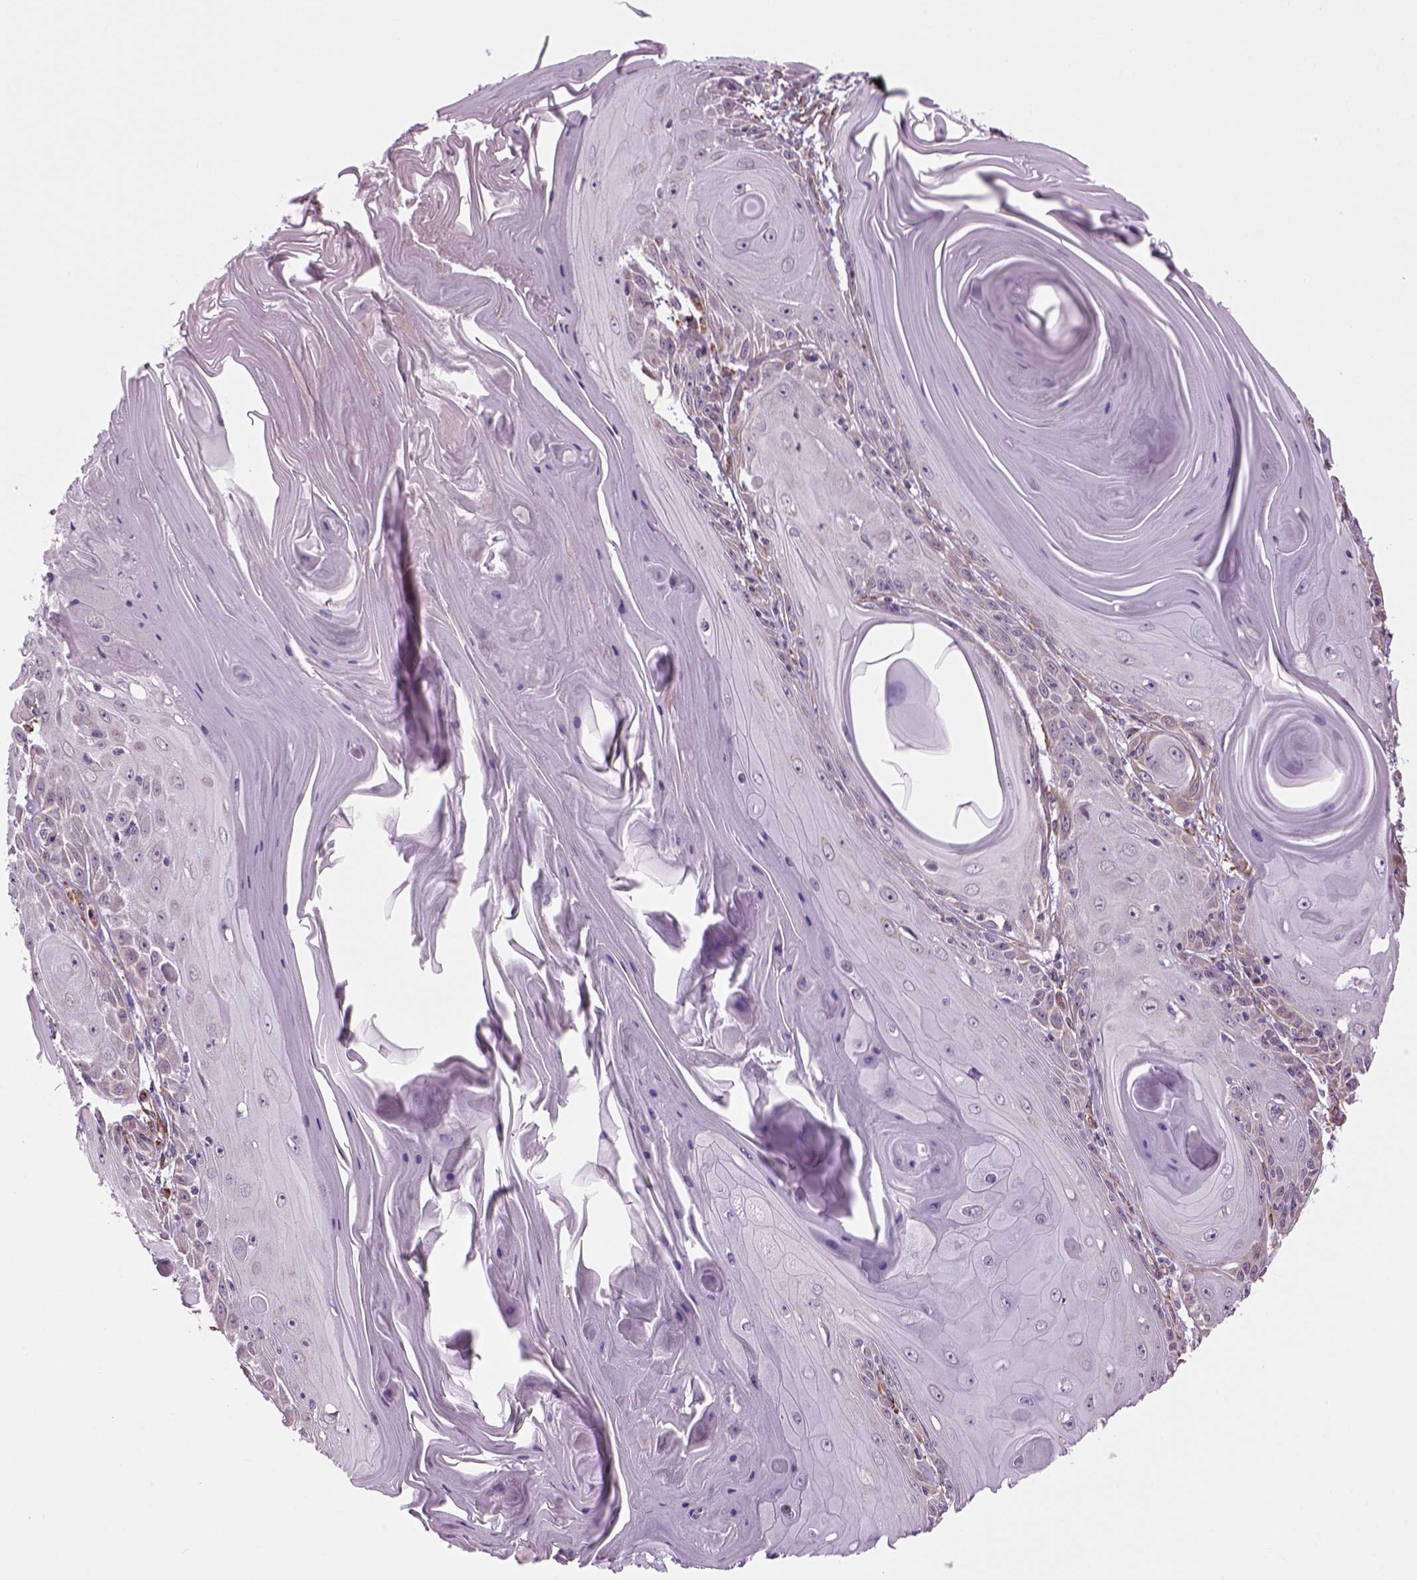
{"staining": {"intensity": "weak", "quantity": "<25%", "location": "cytoplasmic/membranous"}, "tissue": "skin cancer", "cell_type": "Tumor cells", "image_type": "cancer", "snomed": [{"axis": "morphology", "description": "Squamous cell carcinoma, NOS"}, {"axis": "topography", "description": "Skin"}, {"axis": "topography", "description": "Vulva"}], "caption": "Protein analysis of squamous cell carcinoma (skin) demonstrates no significant expression in tumor cells.", "gene": "XK", "patient": {"sex": "female", "age": 85}}